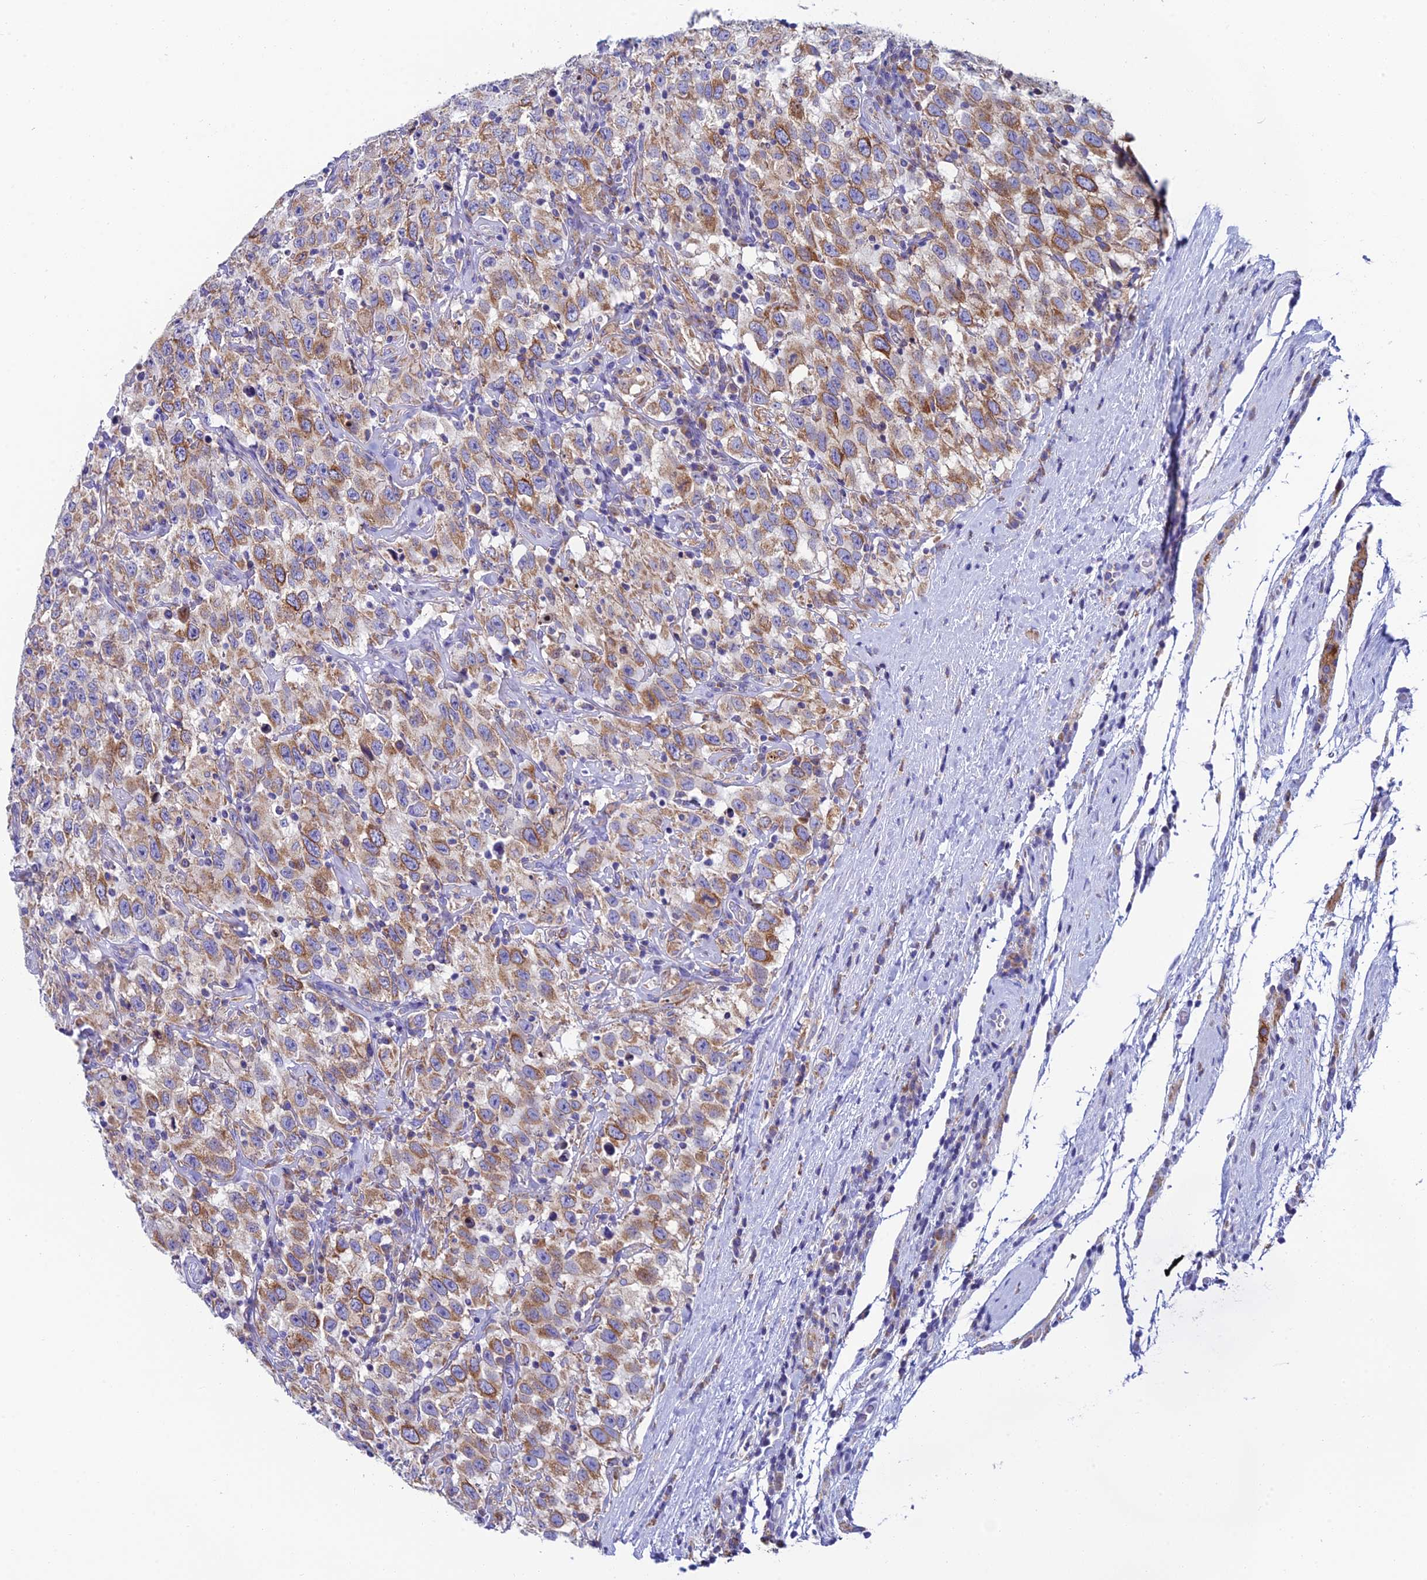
{"staining": {"intensity": "moderate", "quantity": ">75%", "location": "cytoplasmic/membranous"}, "tissue": "testis cancer", "cell_type": "Tumor cells", "image_type": "cancer", "snomed": [{"axis": "morphology", "description": "Seminoma, NOS"}, {"axis": "topography", "description": "Testis"}], "caption": "A brown stain labels moderate cytoplasmic/membranous staining of a protein in testis cancer tumor cells. (DAB (3,3'-diaminobenzidine) = brown stain, brightfield microscopy at high magnification).", "gene": "REEP4", "patient": {"sex": "male", "age": 41}}